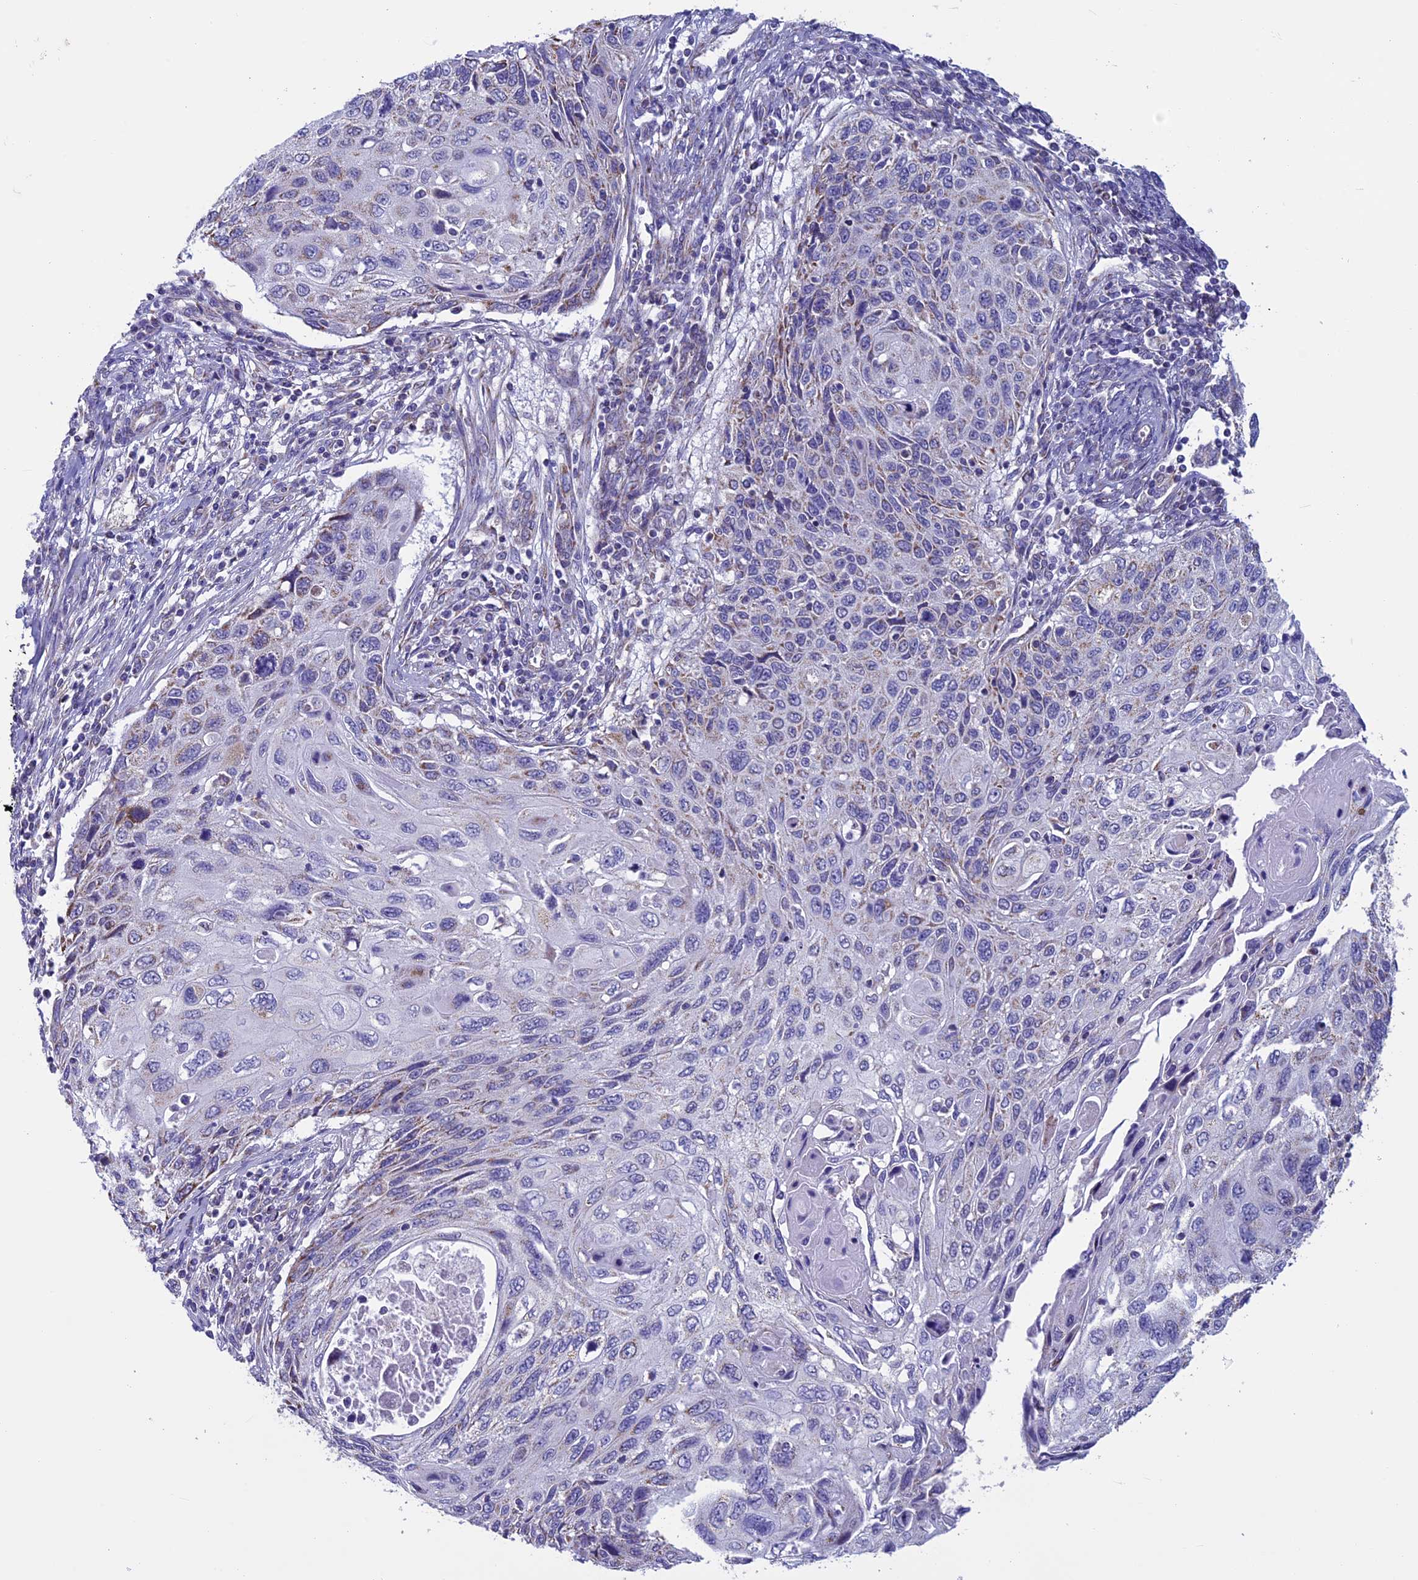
{"staining": {"intensity": "negative", "quantity": "none", "location": "none"}, "tissue": "cervical cancer", "cell_type": "Tumor cells", "image_type": "cancer", "snomed": [{"axis": "morphology", "description": "Squamous cell carcinoma, NOS"}, {"axis": "topography", "description": "Cervix"}], "caption": "Squamous cell carcinoma (cervical) stained for a protein using IHC shows no positivity tumor cells.", "gene": "MFSD12", "patient": {"sex": "female", "age": 70}}